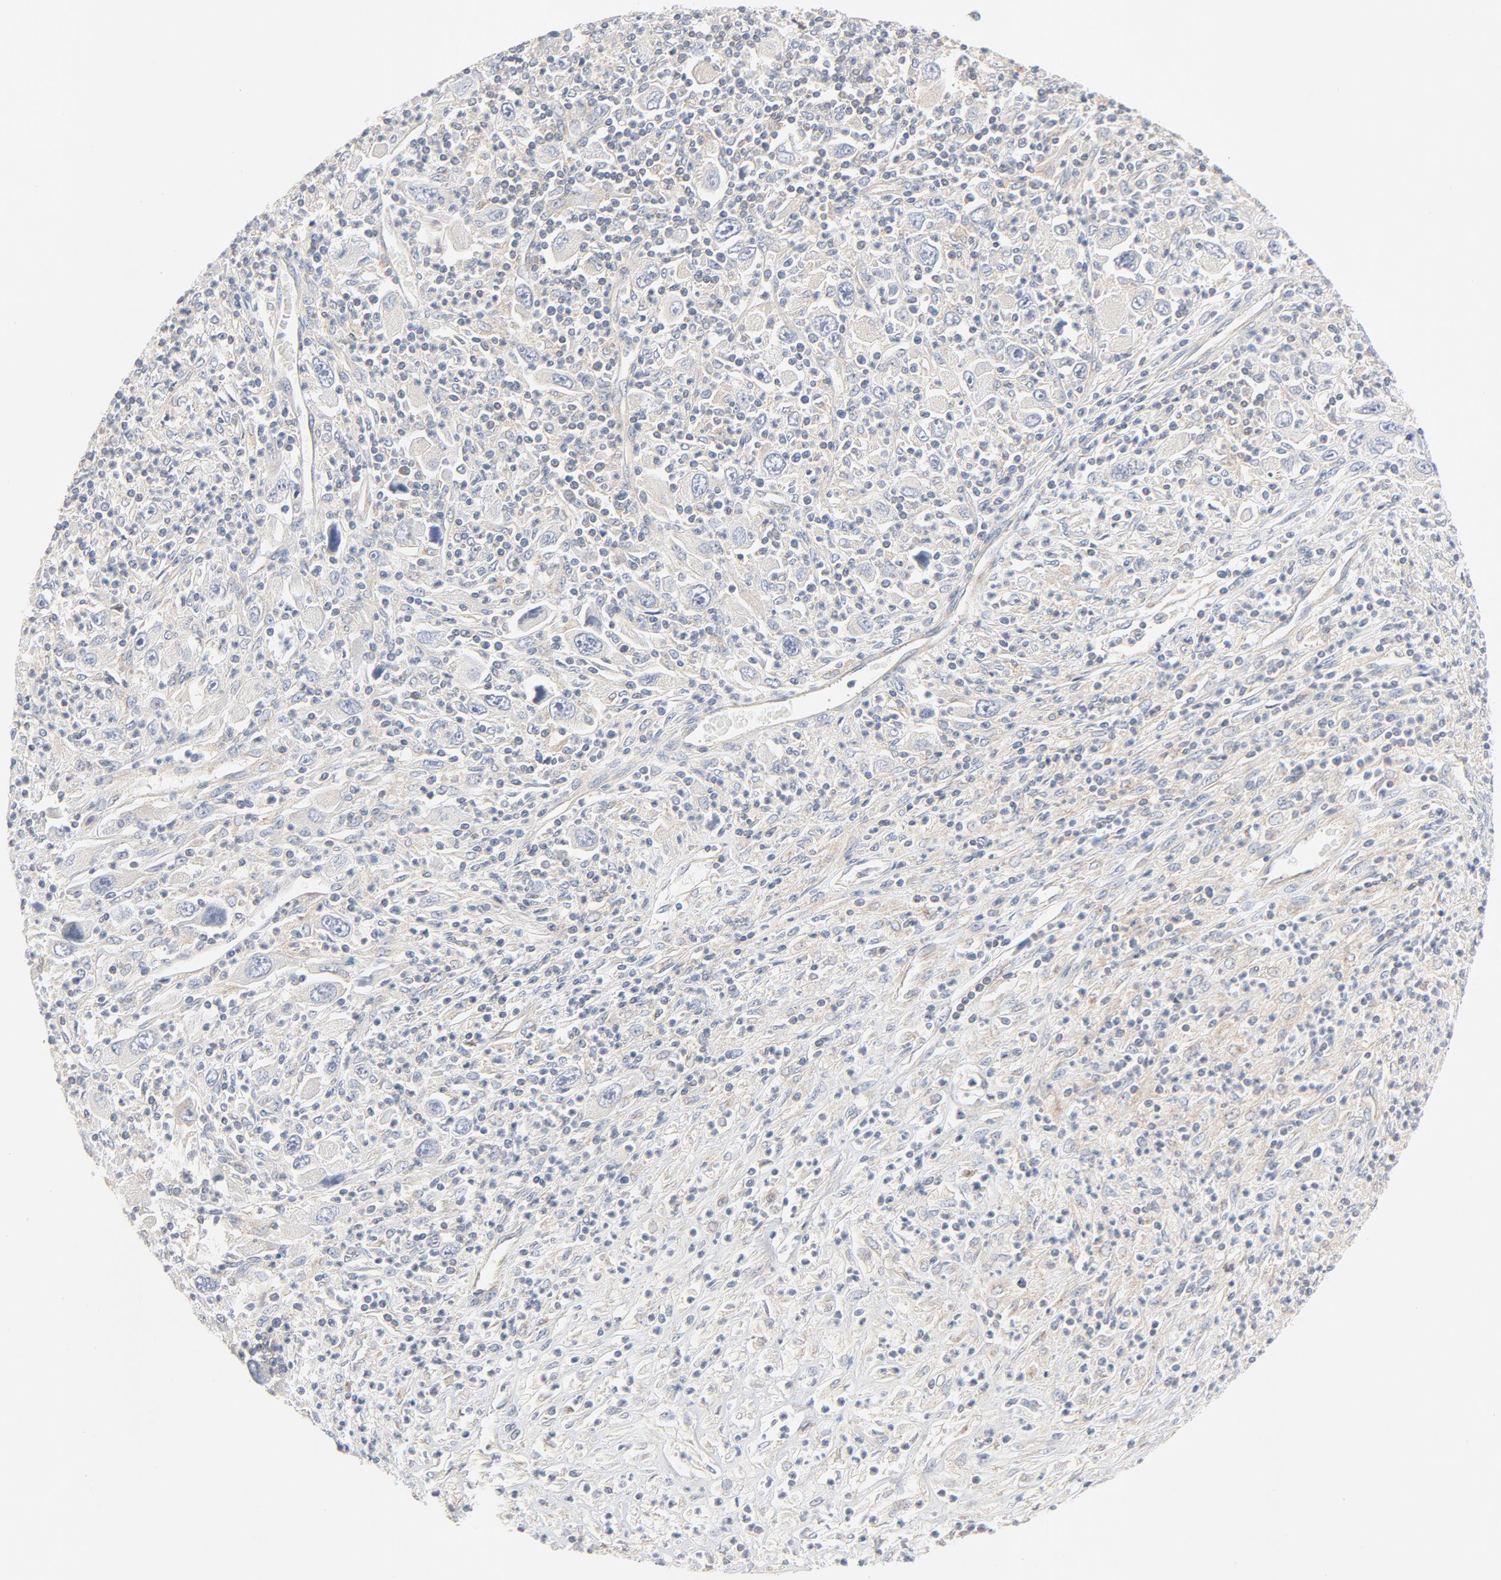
{"staining": {"intensity": "weak", "quantity": "25%-75%", "location": "cytoplasmic/membranous"}, "tissue": "melanoma", "cell_type": "Tumor cells", "image_type": "cancer", "snomed": [{"axis": "morphology", "description": "Malignant melanoma, Metastatic site"}, {"axis": "topography", "description": "Skin"}], "caption": "Melanoma tissue shows weak cytoplasmic/membranous expression in about 25%-75% of tumor cells", "gene": "RABEP1", "patient": {"sex": "female", "age": 56}}